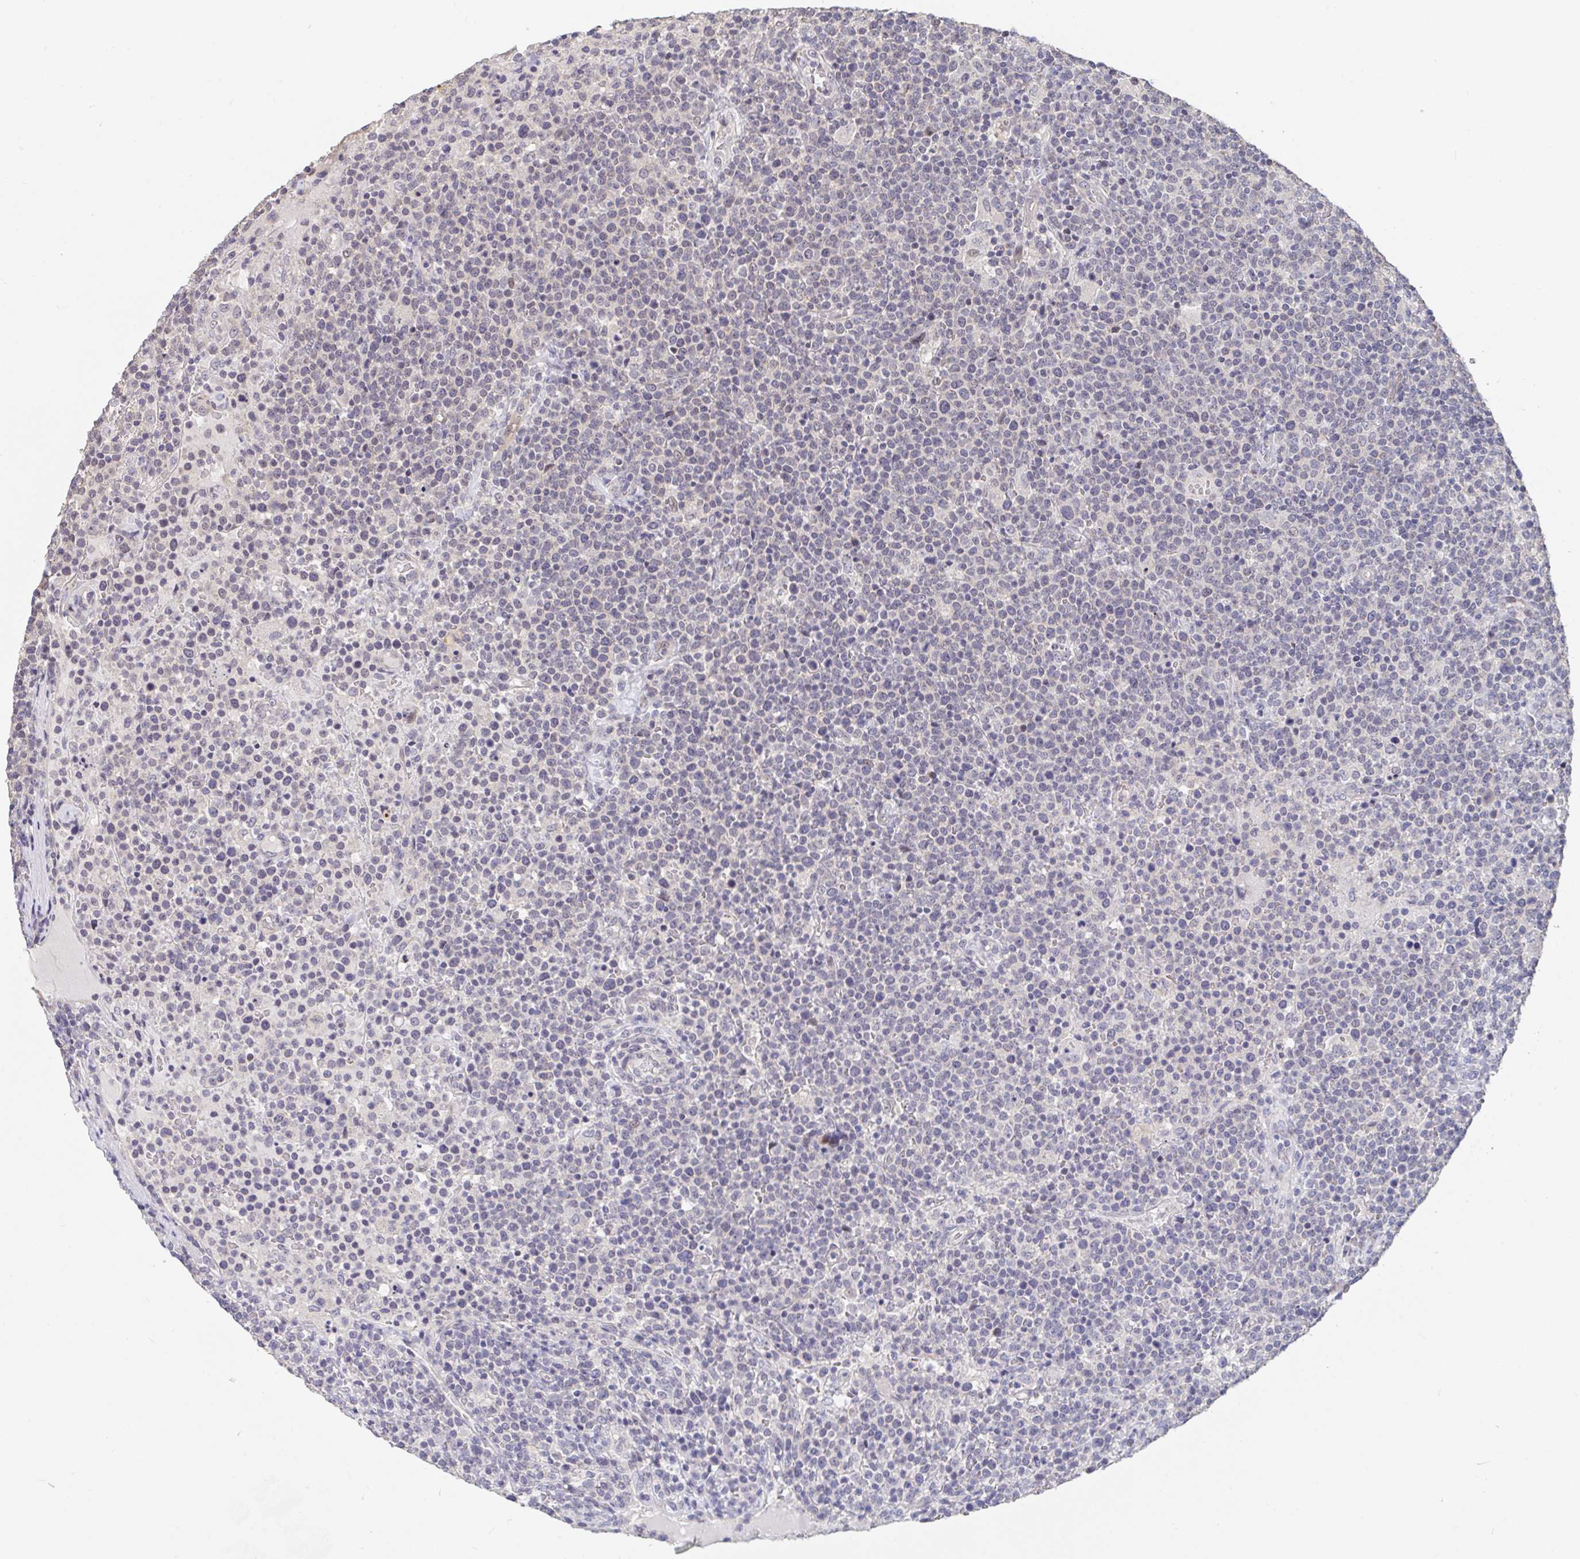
{"staining": {"intensity": "negative", "quantity": "none", "location": "none"}, "tissue": "lymphoma", "cell_type": "Tumor cells", "image_type": "cancer", "snomed": [{"axis": "morphology", "description": "Malignant lymphoma, non-Hodgkin's type, High grade"}, {"axis": "topography", "description": "Lymph node"}], "caption": "Micrograph shows no significant protein staining in tumor cells of malignant lymphoma, non-Hodgkin's type (high-grade).", "gene": "FAM156B", "patient": {"sex": "male", "age": 61}}